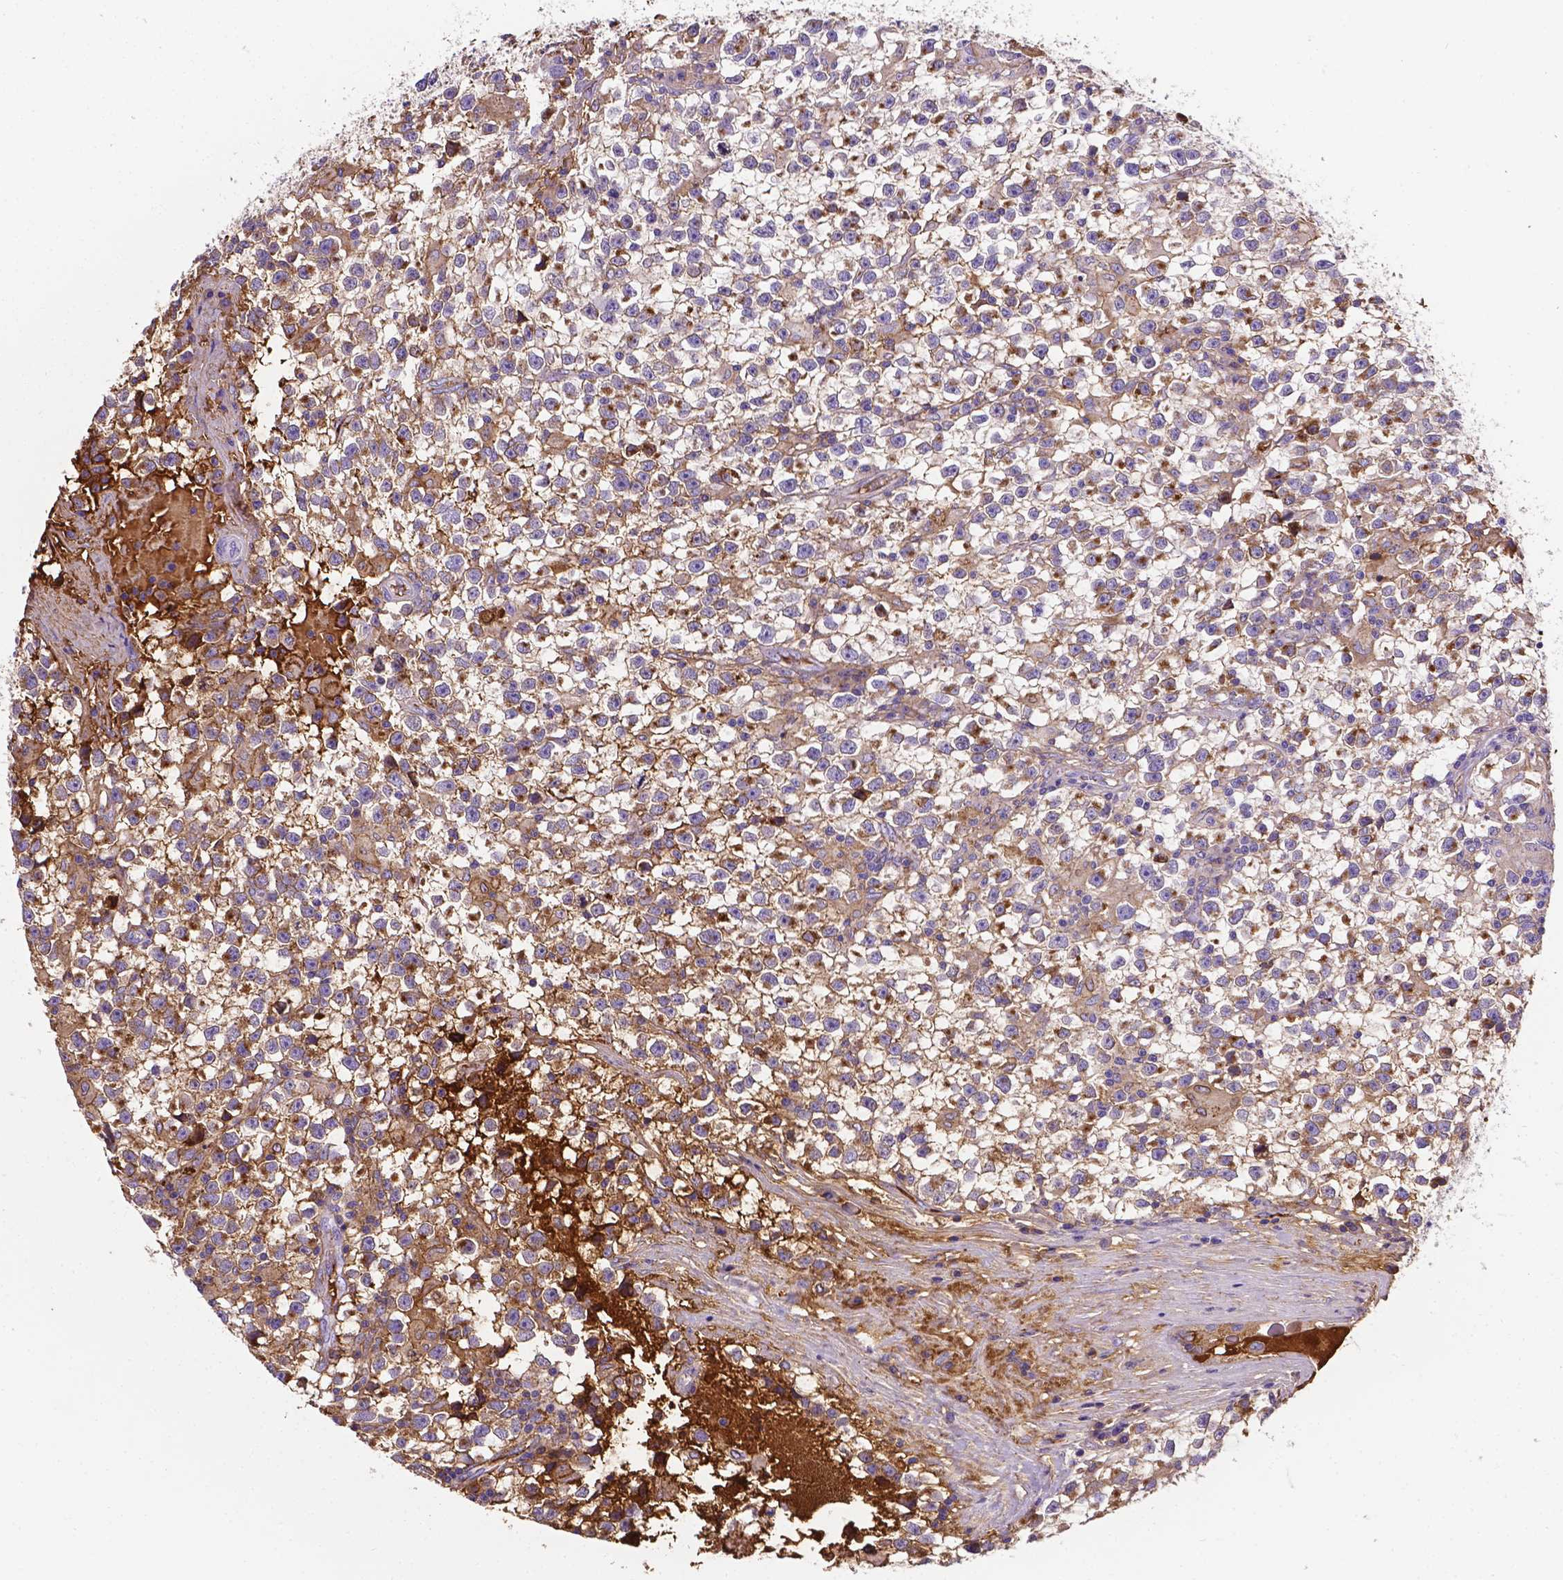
{"staining": {"intensity": "negative", "quantity": "none", "location": "none"}, "tissue": "testis cancer", "cell_type": "Tumor cells", "image_type": "cancer", "snomed": [{"axis": "morphology", "description": "Seminoma, NOS"}, {"axis": "topography", "description": "Testis"}], "caption": "Seminoma (testis) stained for a protein using immunohistochemistry (IHC) reveals no expression tumor cells.", "gene": "APOE", "patient": {"sex": "male", "age": 31}}